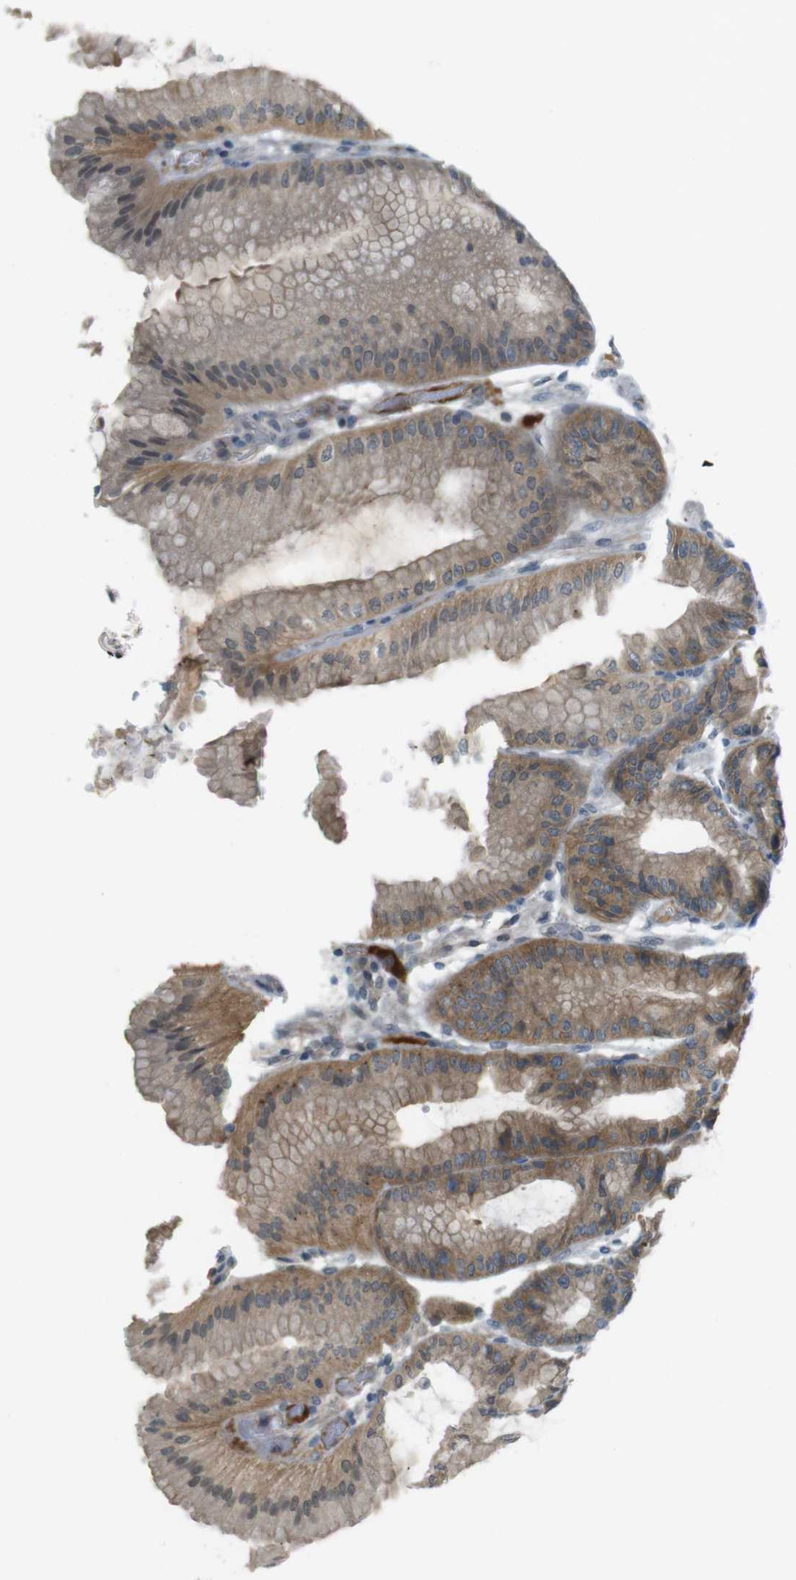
{"staining": {"intensity": "moderate", "quantity": ">75%", "location": "cytoplasmic/membranous"}, "tissue": "stomach", "cell_type": "Glandular cells", "image_type": "normal", "snomed": [{"axis": "morphology", "description": "Normal tissue, NOS"}, {"axis": "topography", "description": "Stomach, lower"}], "caption": "Immunohistochemistry (IHC) histopathology image of normal human stomach stained for a protein (brown), which displays medium levels of moderate cytoplasmic/membranous positivity in about >75% of glandular cells.", "gene": "ZDHHC20", "patient": {"sex": "male", "age": 71}}